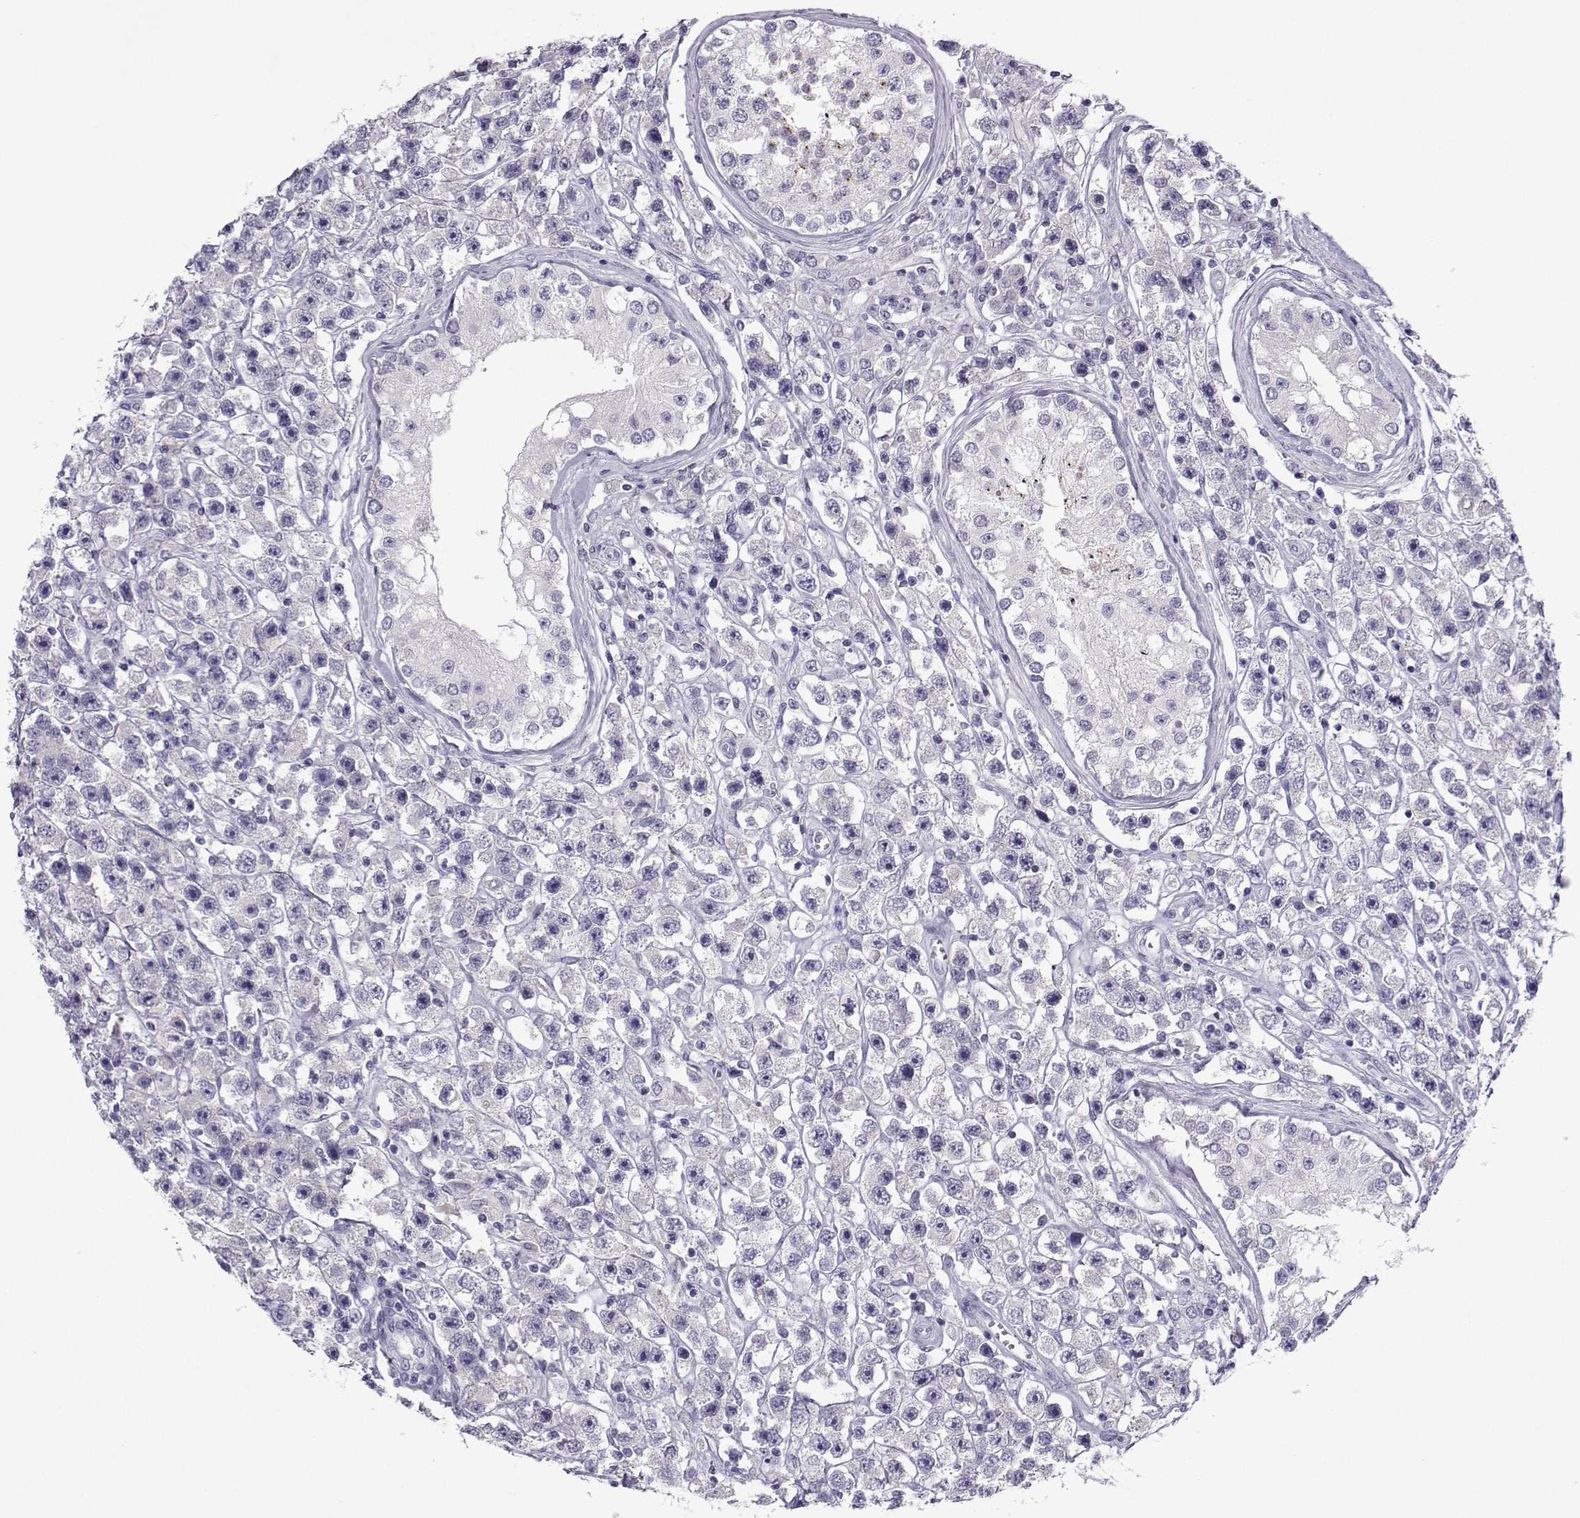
{"staining": {"intensity": "negative", "quantity": "none", "location": "none"}, "tissue": "testis cancer", "cell_type": "Tumor cells", "image_type": "cancer", "snomed": [{"axis": "morphology", "description": "Seminoma, NOS"}, {"axis": "topography", "description": "Testis"}], "caption": "Immunohistochemistry photomicrograph of human testis cancer stained for a protein (brown), which reveals no staining in tumor cells.", "gene": "ARMC2", "patient": {"sex": "male", "age": 45}}